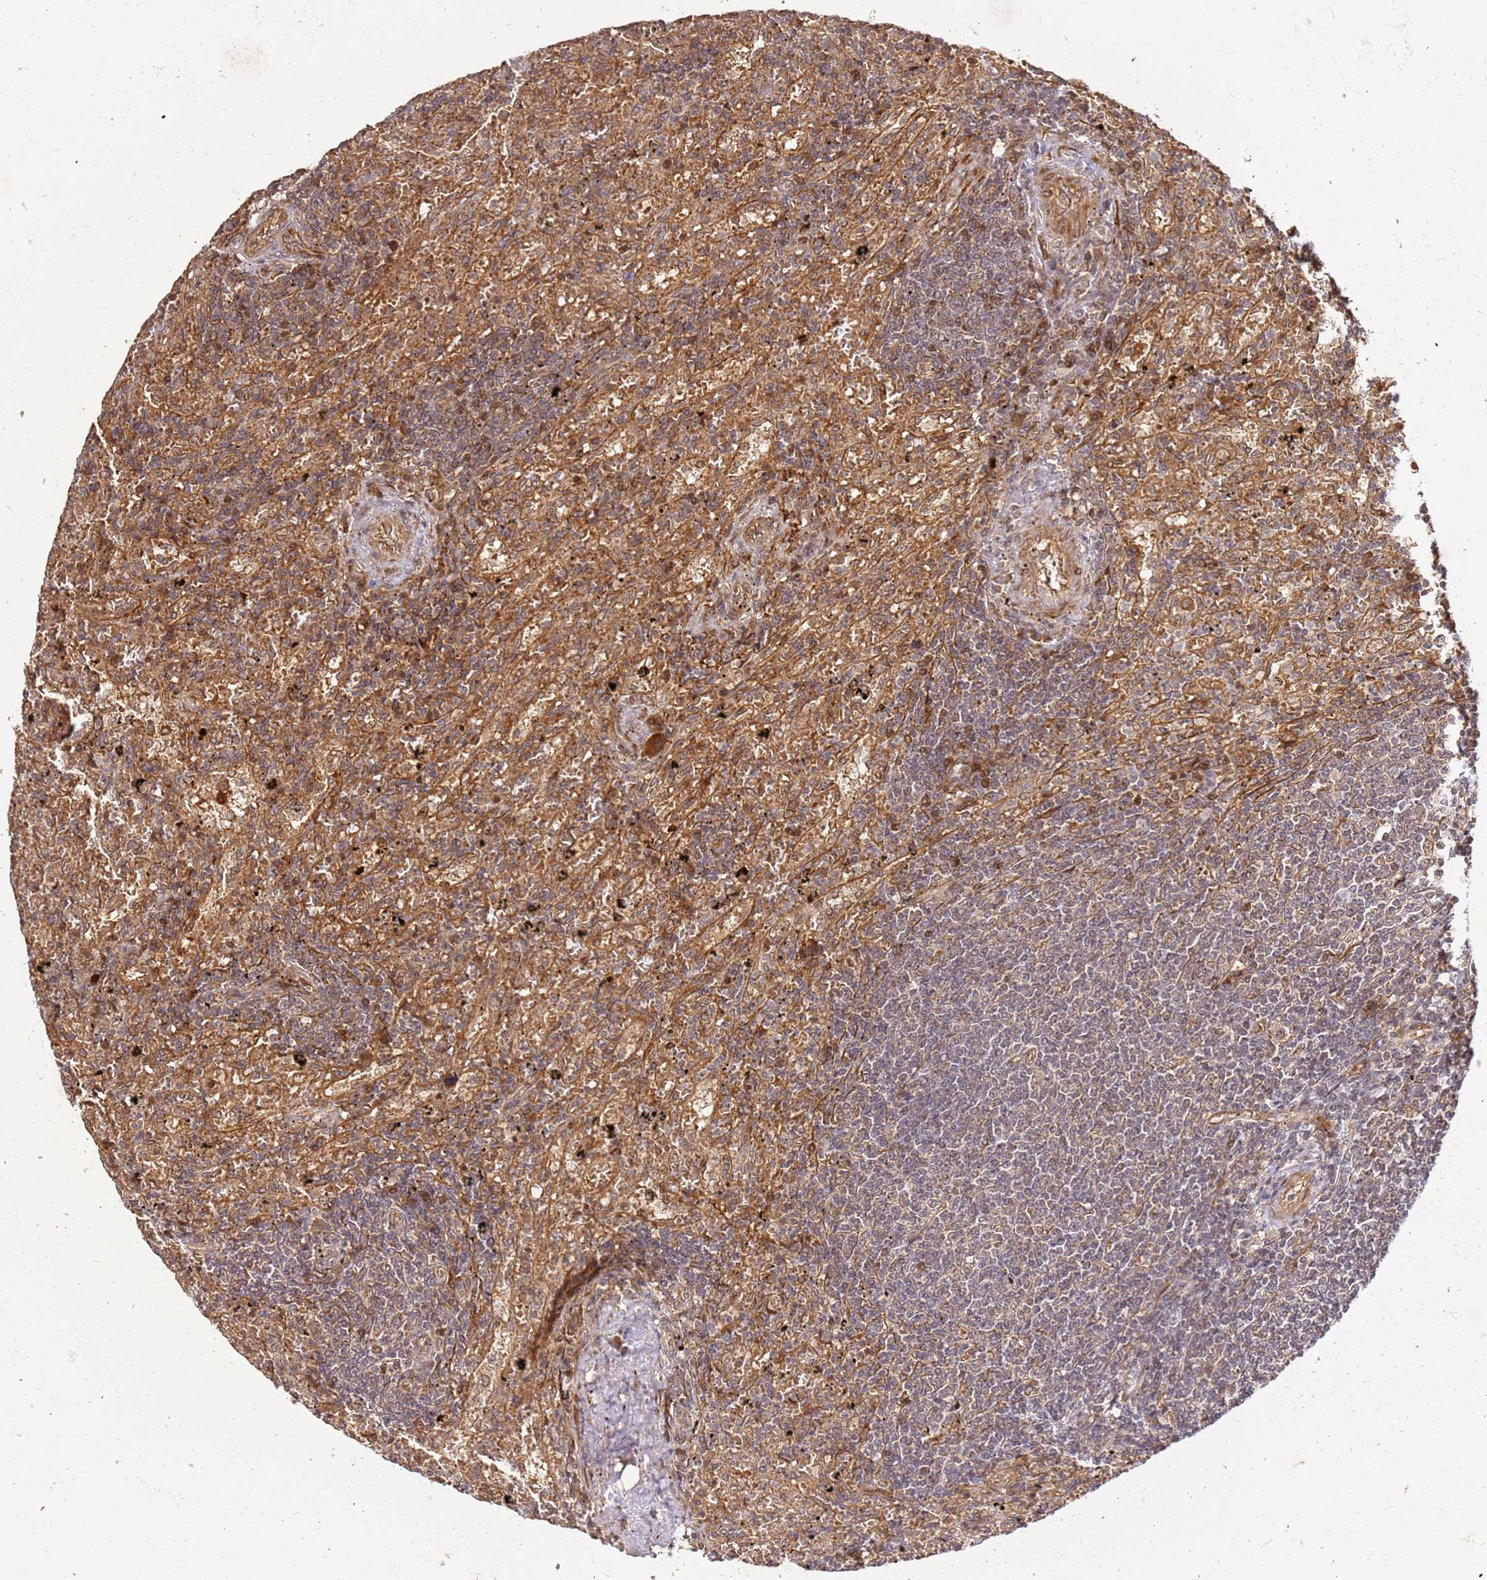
{"staining": {"intensity": "weak", "quantity": "<25%", "location": "nuclear"}, "tissue": "lymphoma", "cell_type": "Tumor cells", "image_type": "cancer", "snomed": [{"axis": "morphology", "description": "Malignant lymphoma, non-Hodgkin's type, Low grade"}, {"axis": "topography", "description": "Spleen"}], "caption": "An image of malignant lymphoma, non-Hodgkin's type (low-grade) stained for a protein exhibits no brown staining in tumor cells. The staining was performed using DAB to visualize the protein expression in brown, while the nuclei were stained in blue with hematoxylin (Magnification: 20x).", "gene": "ST18", "patient": {"sex": "male", "age": 76}}